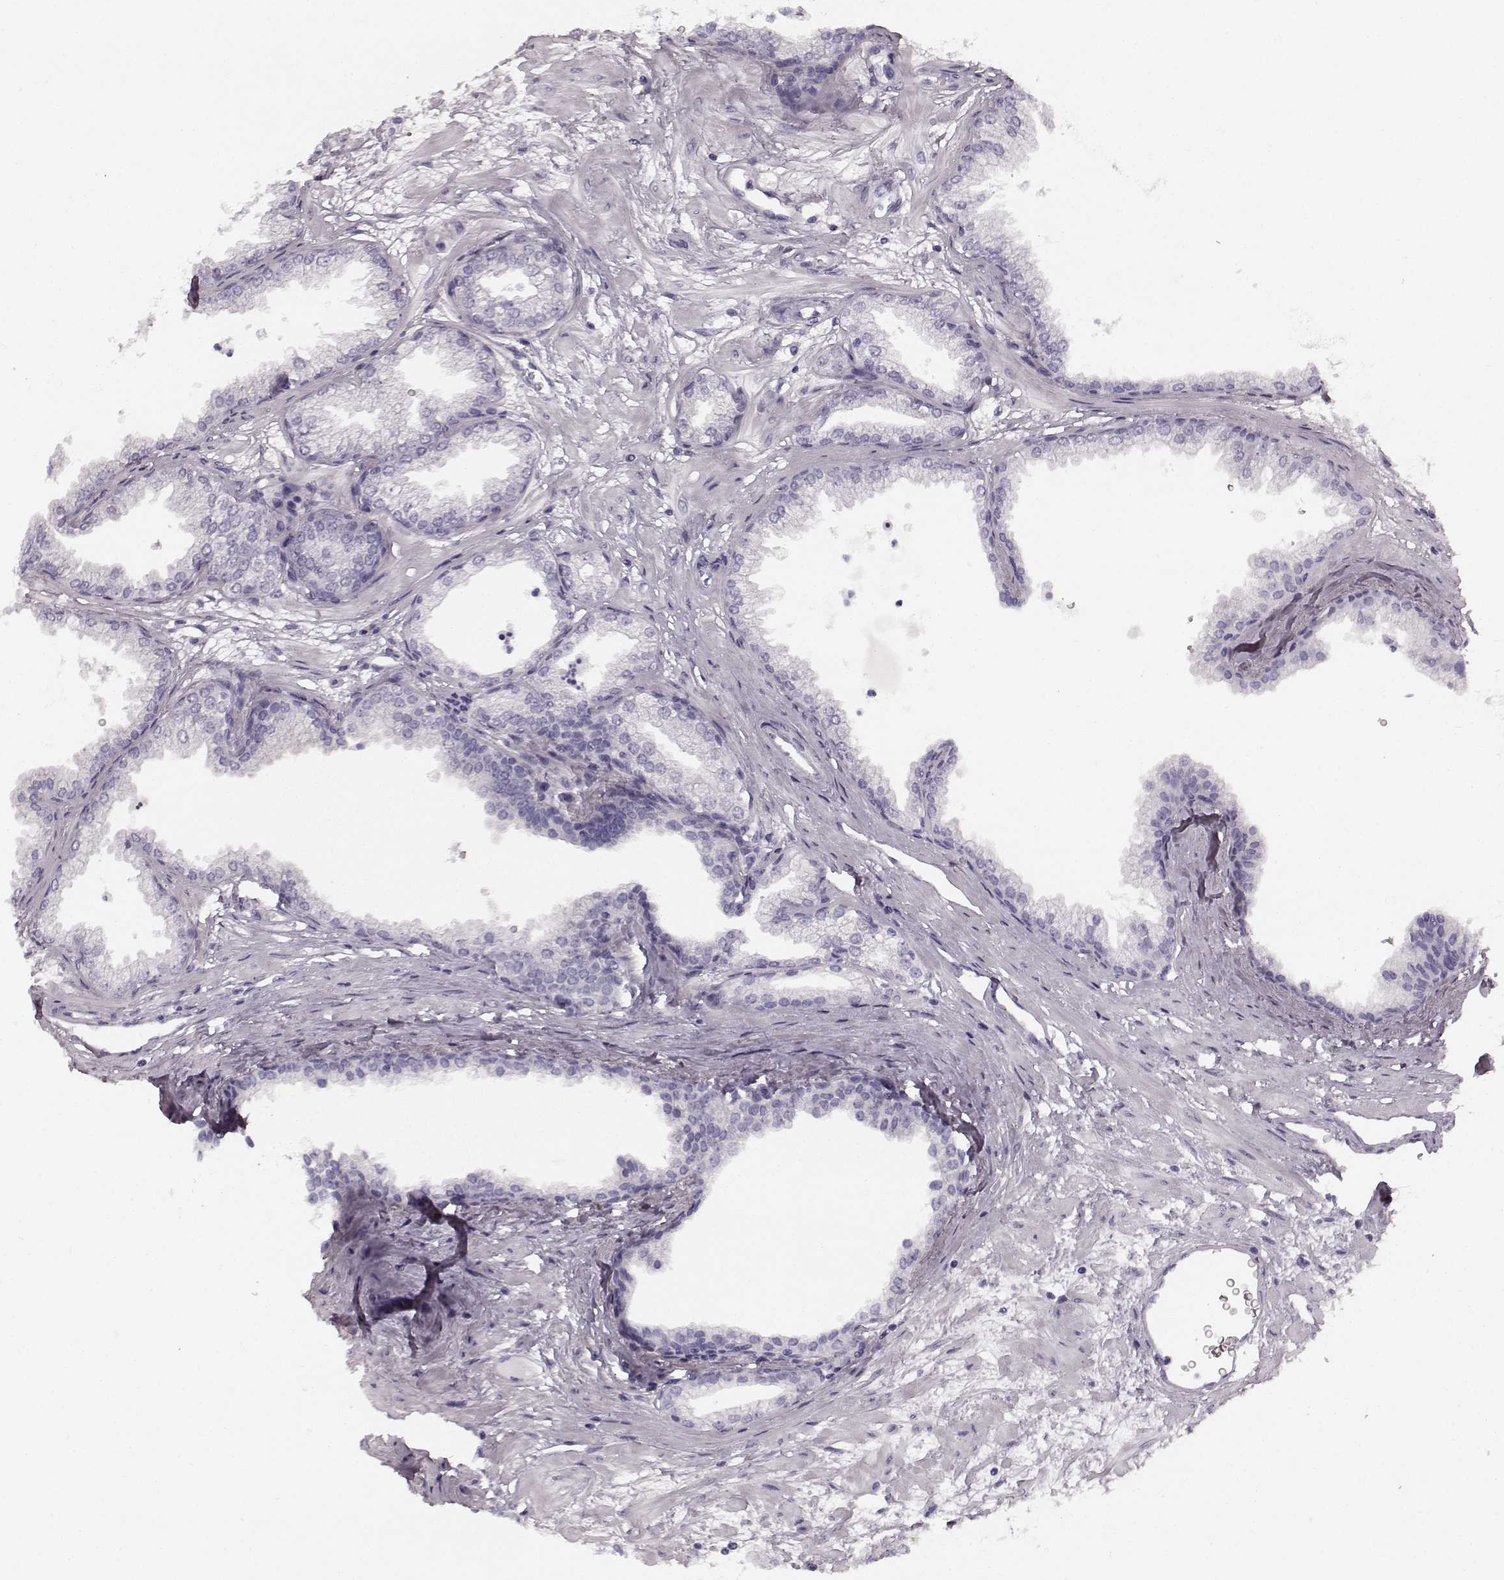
{"staining": {"intensity": "negative", "quantity": "none", "location": "none"}, "tissue": "prostate", "cell_type": "Glandular cells", "image_type": "normal", "snomed": [{"axis": "morphology", "description": "Normal tissue, NOS"}, {"axis": "topography", "description": "Prostate"}], "caption": "High power microscopy histopathology image of an immunohistochemistry (IHC) histopathology image of unremarkable prostate, revealing no significant staining in glandular cells.", "gene": "TMPRSS15", "patient": {"sex": "male", "age": 37}}